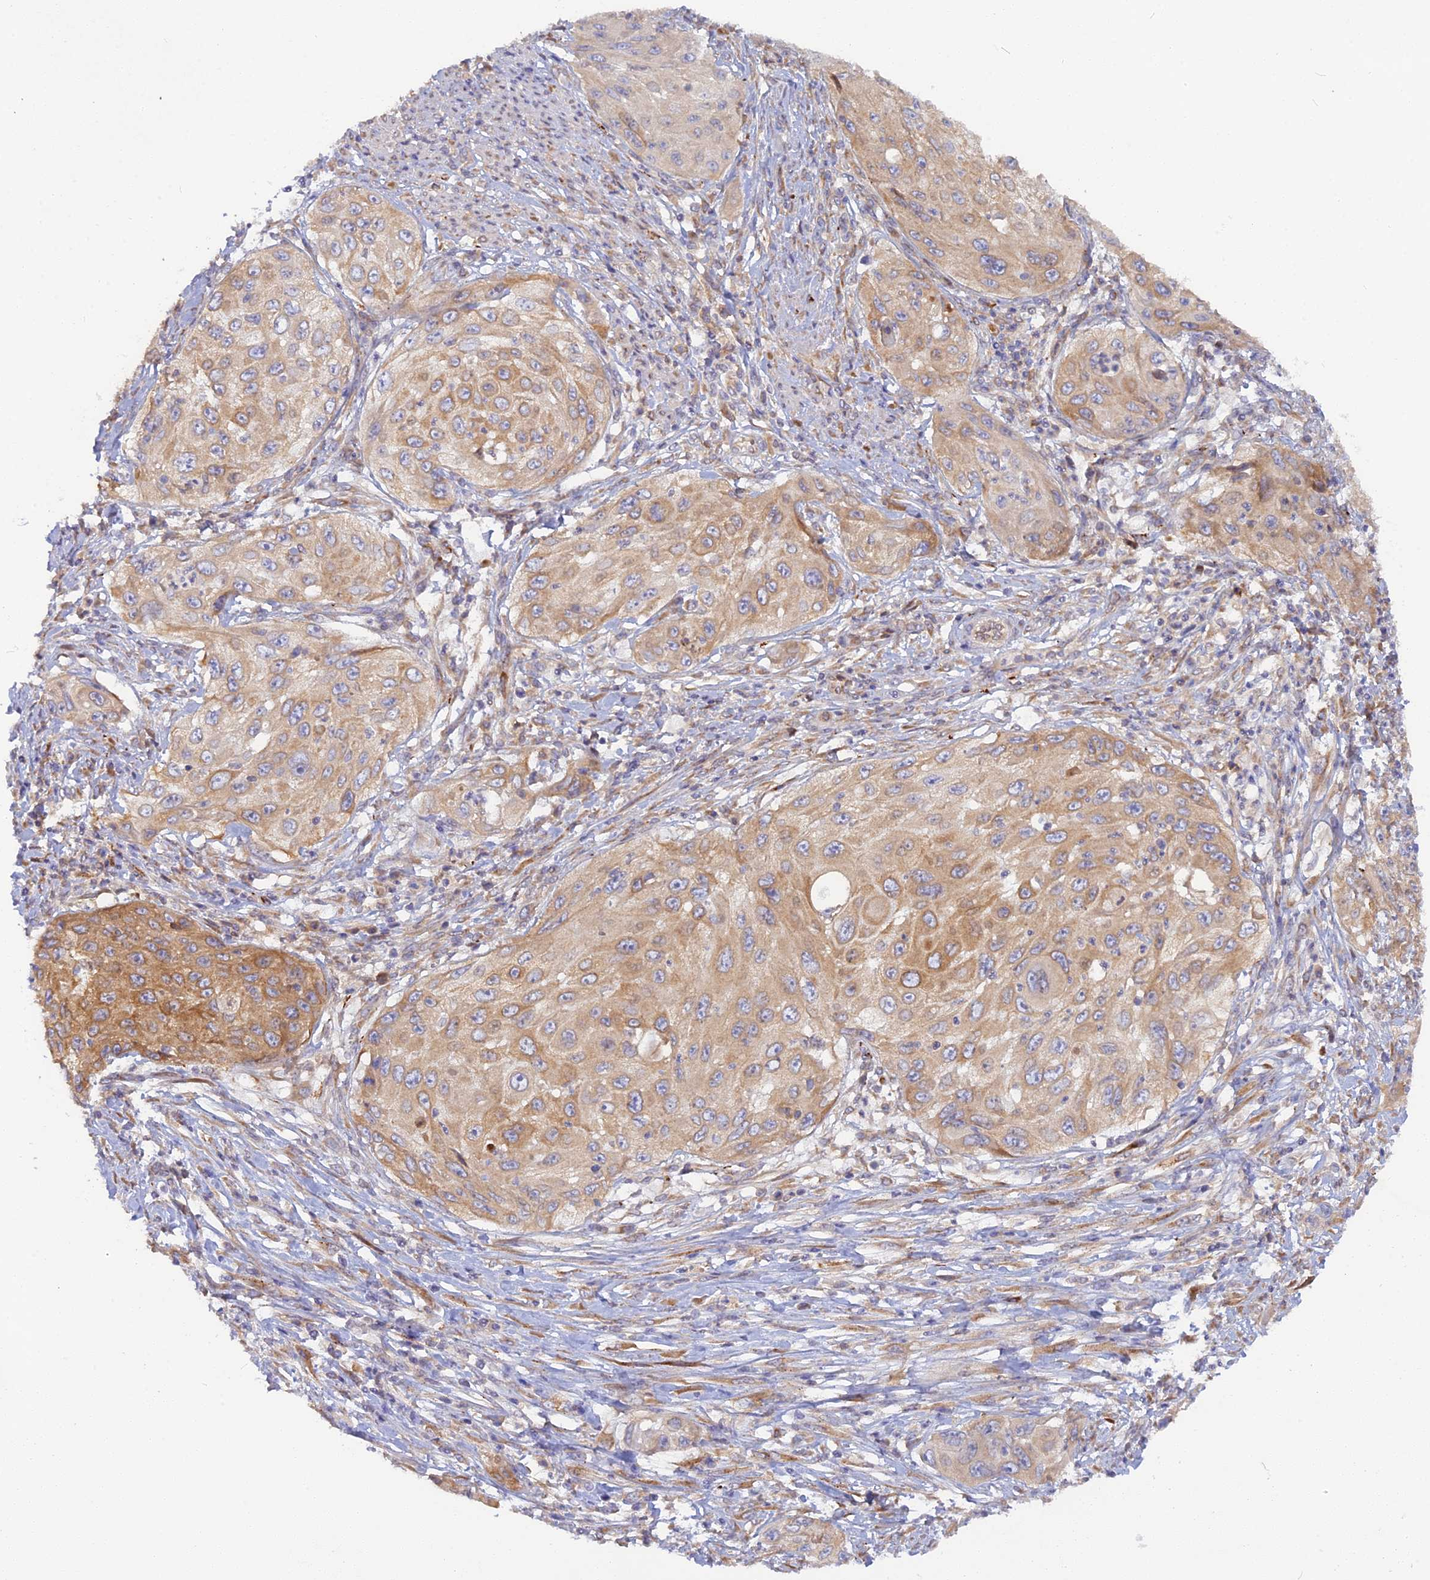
{"staining": {"intensity": "moderate", "quantity": "25%-75%", "location": "cytoplasmic/membranous"}, "tissue": "cervical cancer", "cell_type": "Tumor cells", "image_type": "cancer", "snomed": [{"axis": "morphology", "description": "Squamous cell carcinoma, NOS"}, {"axis": "topography", "description": "Cervix"}], "caption": "Cervical cancer (squamous cell carcinoma) stained with a brown dye shows moderate cytoplasmic/membranous positive staining in about 25%-75% of tumor cells.", "gene": "TLCD1", "patient": {"sex": "female", "age": 42}}